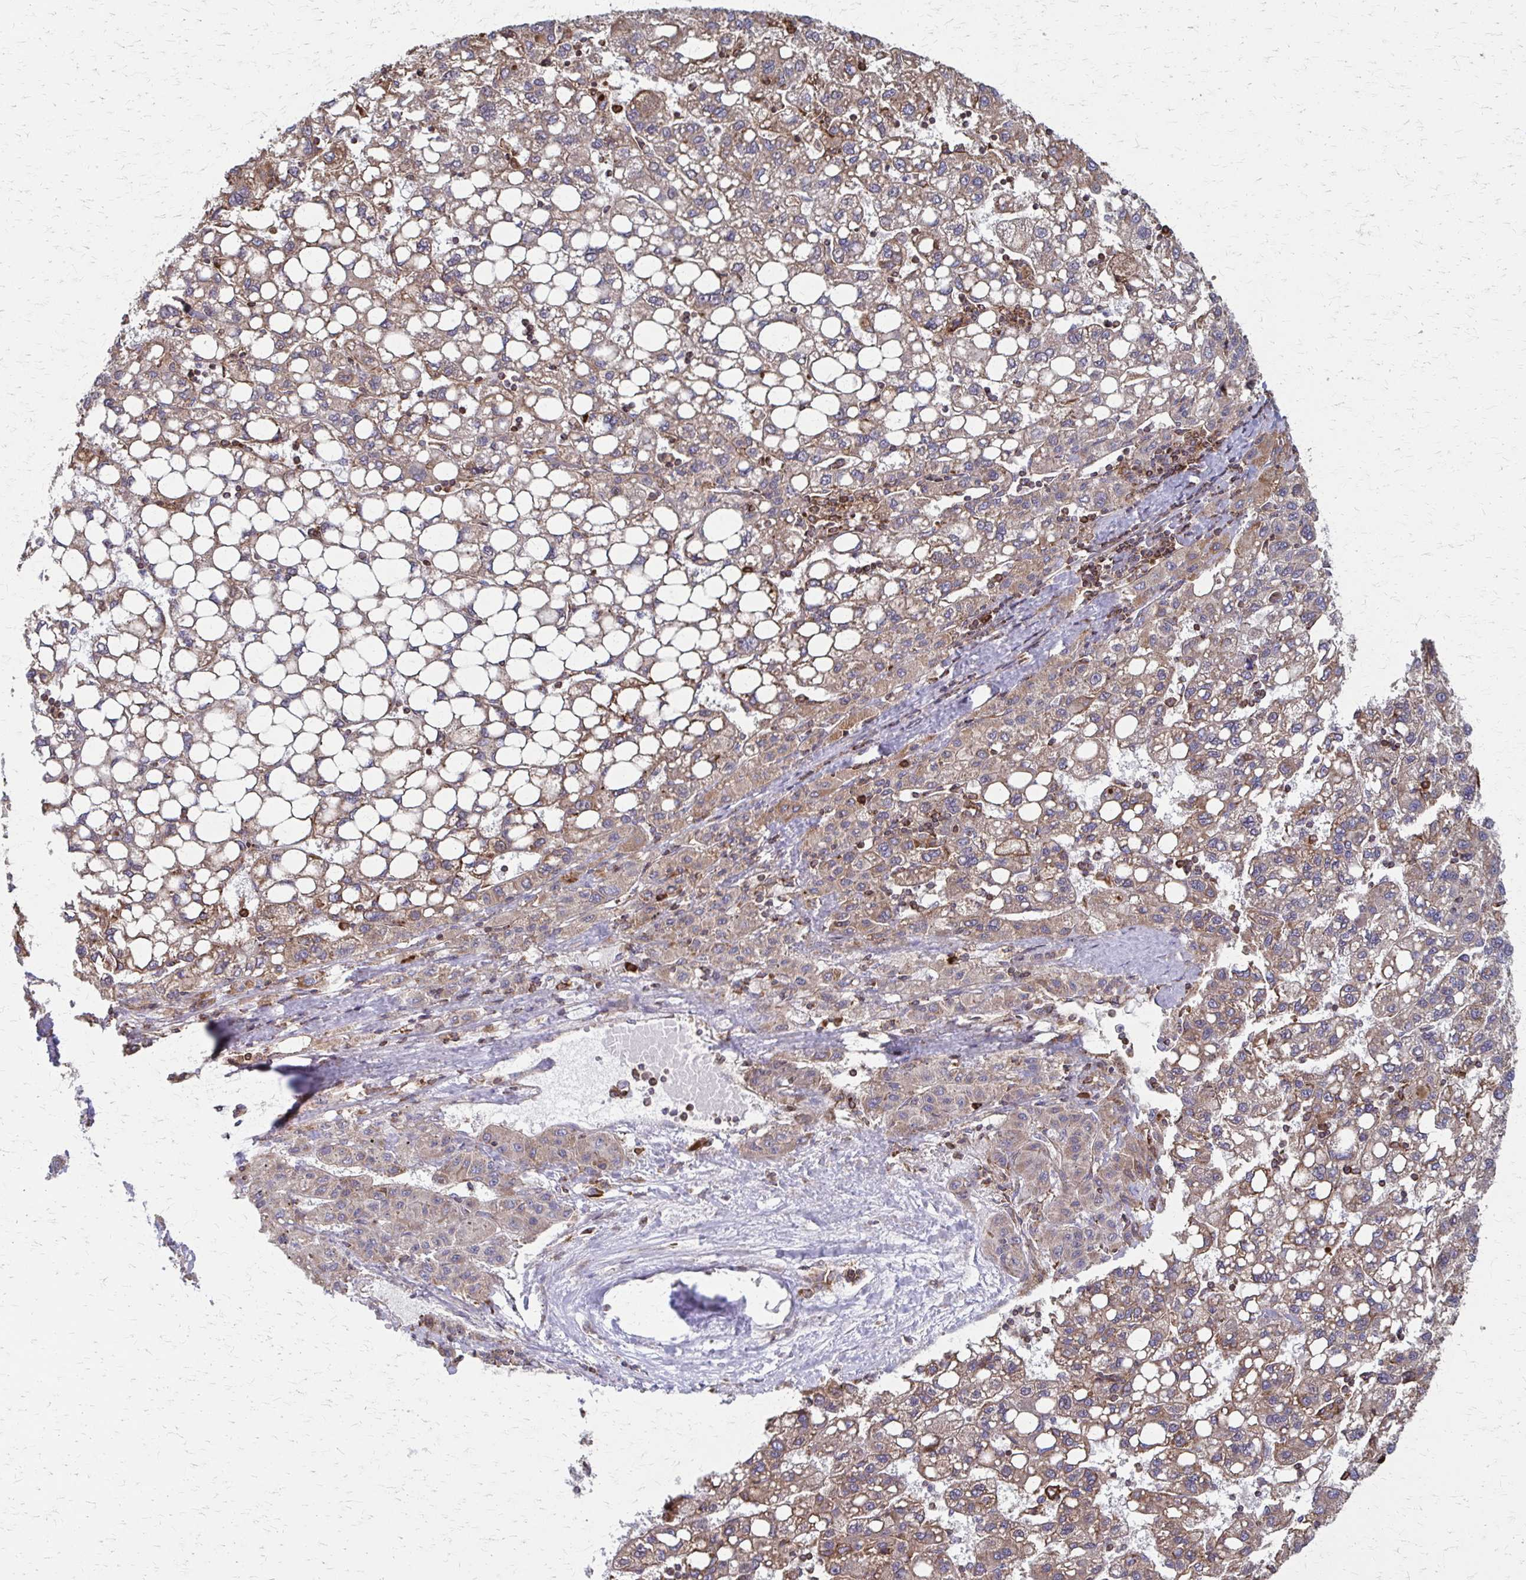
{"staining": {"intensity": "moderate", "quantity": ">75%", "location": "cytoplasmic/membranous"}, "tissue": "liver cancer", "cell_type": "Tumor cells", "image_type": "cancer", "snomed": [{"axis": "morphology", "description": "Carcinoma, Hepatocellular, NOS"}, {"axis": "topography", "description": "Liver"}], "caption": "Immunohistochemistry (IHC) of liver cancer (hepatocellular carcinoma) exhibits medium levels of moderate cytoplasmic/membranous positivity in about >75% of tumor cells. The protein of interest is stained brown, and the nuclei are stained in blue (DAB (3,3'-diaminobenzidine) IHC with brightfield microscopy, high magnification).", "gene": "EEF2", "patient": {"sex": "female", "age": 82}}